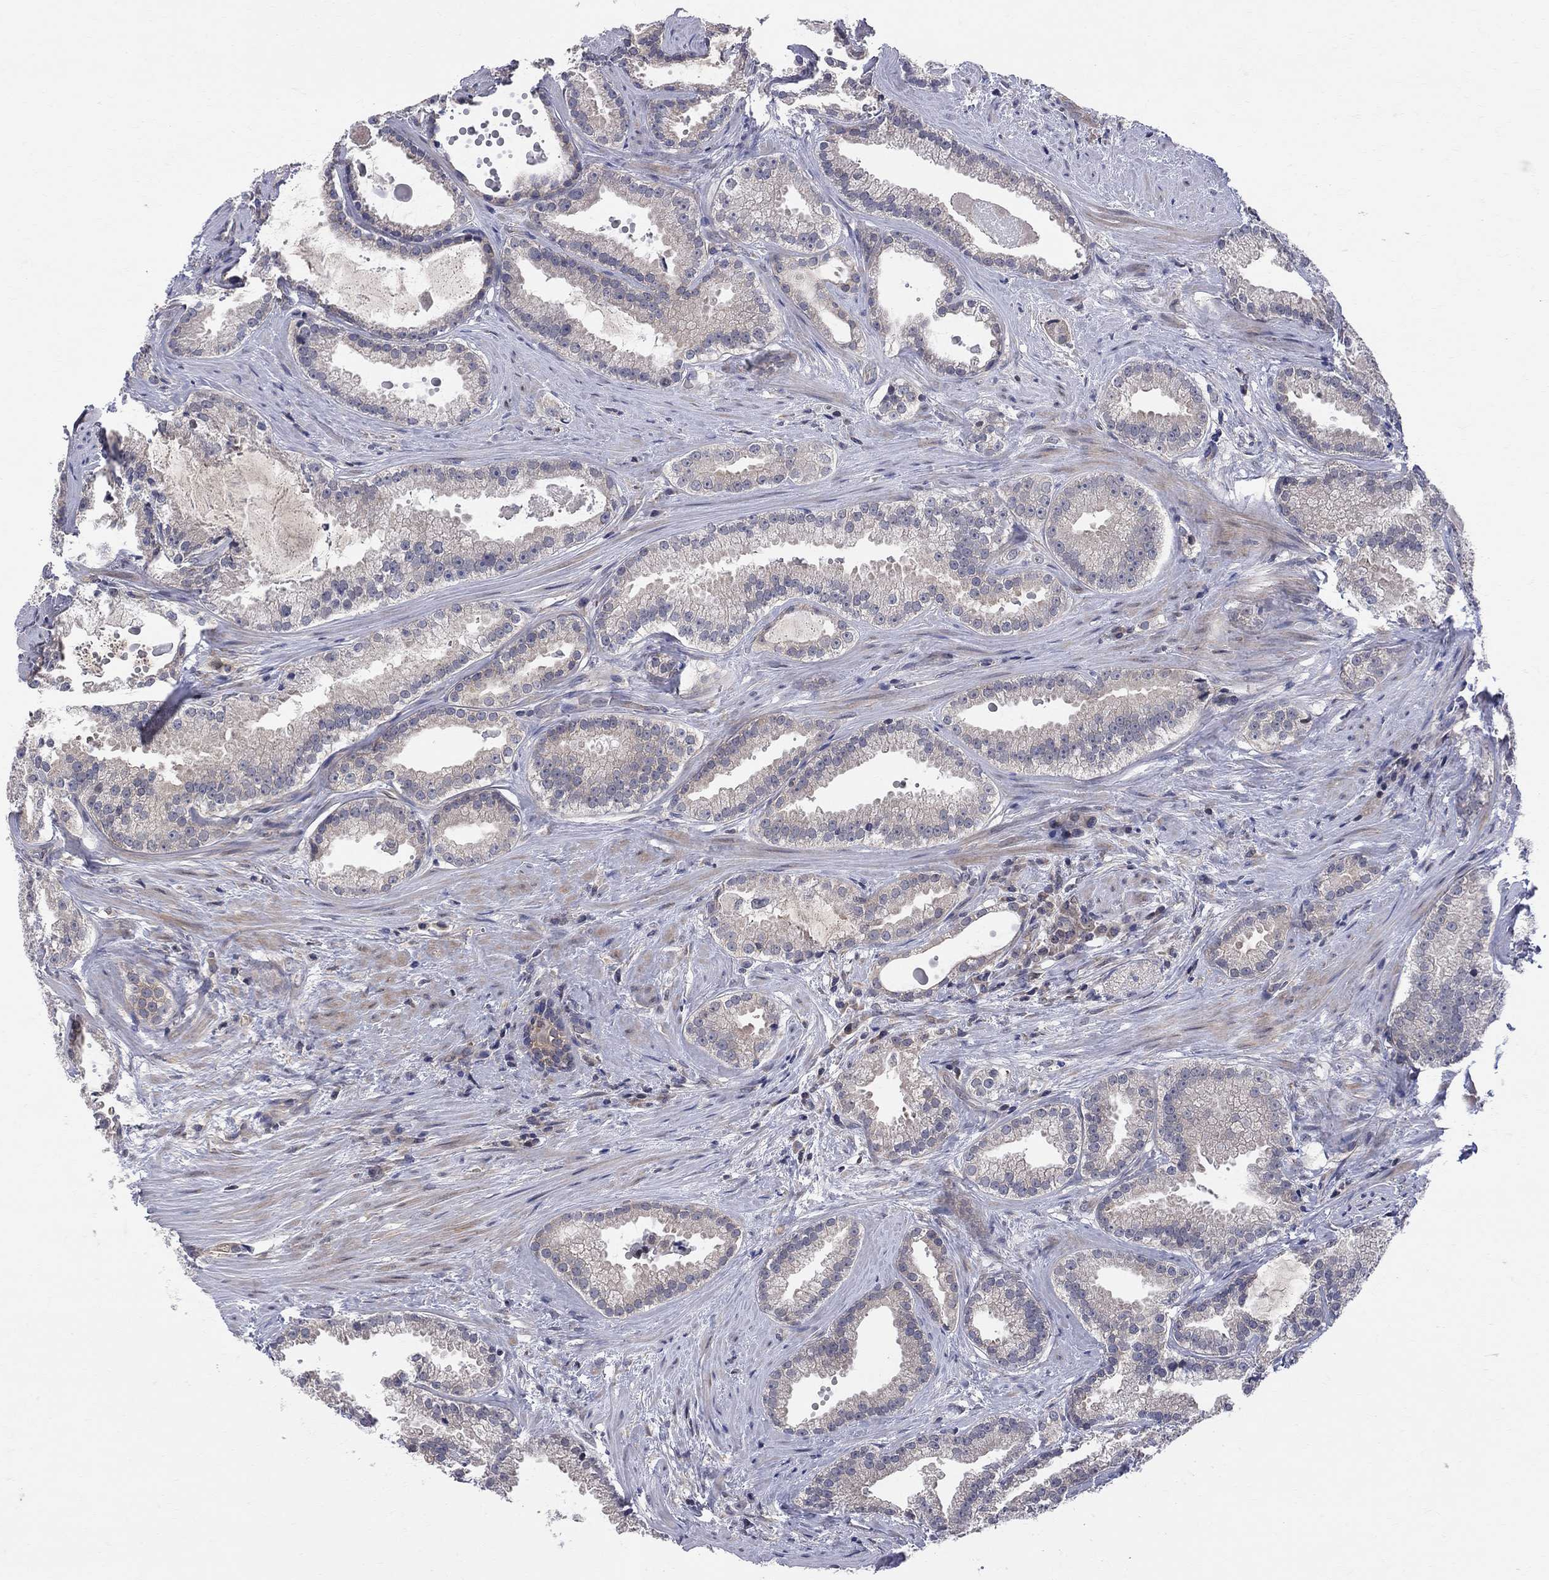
{"staining": {"intensity": "negative", "quantity": "none", "location": "none"}, "tissue": "prostate cancer", "cell_type": "Tumor cells", "image_type": "cancer", "snomed": [{"axis": "morphology", "description": "Adenocarcinoma, NOS"}, {"axis": "morphology", "description": "Adenocarcinoma, High grade"}, {"axis": "topography", "description": "Prostate"}], "caption": "Tumor cells show no significant protein positivity in adenocarcinoma (prostate).", "gene": "CNOT11", "patient": {"sex": "male", "age": 64}}